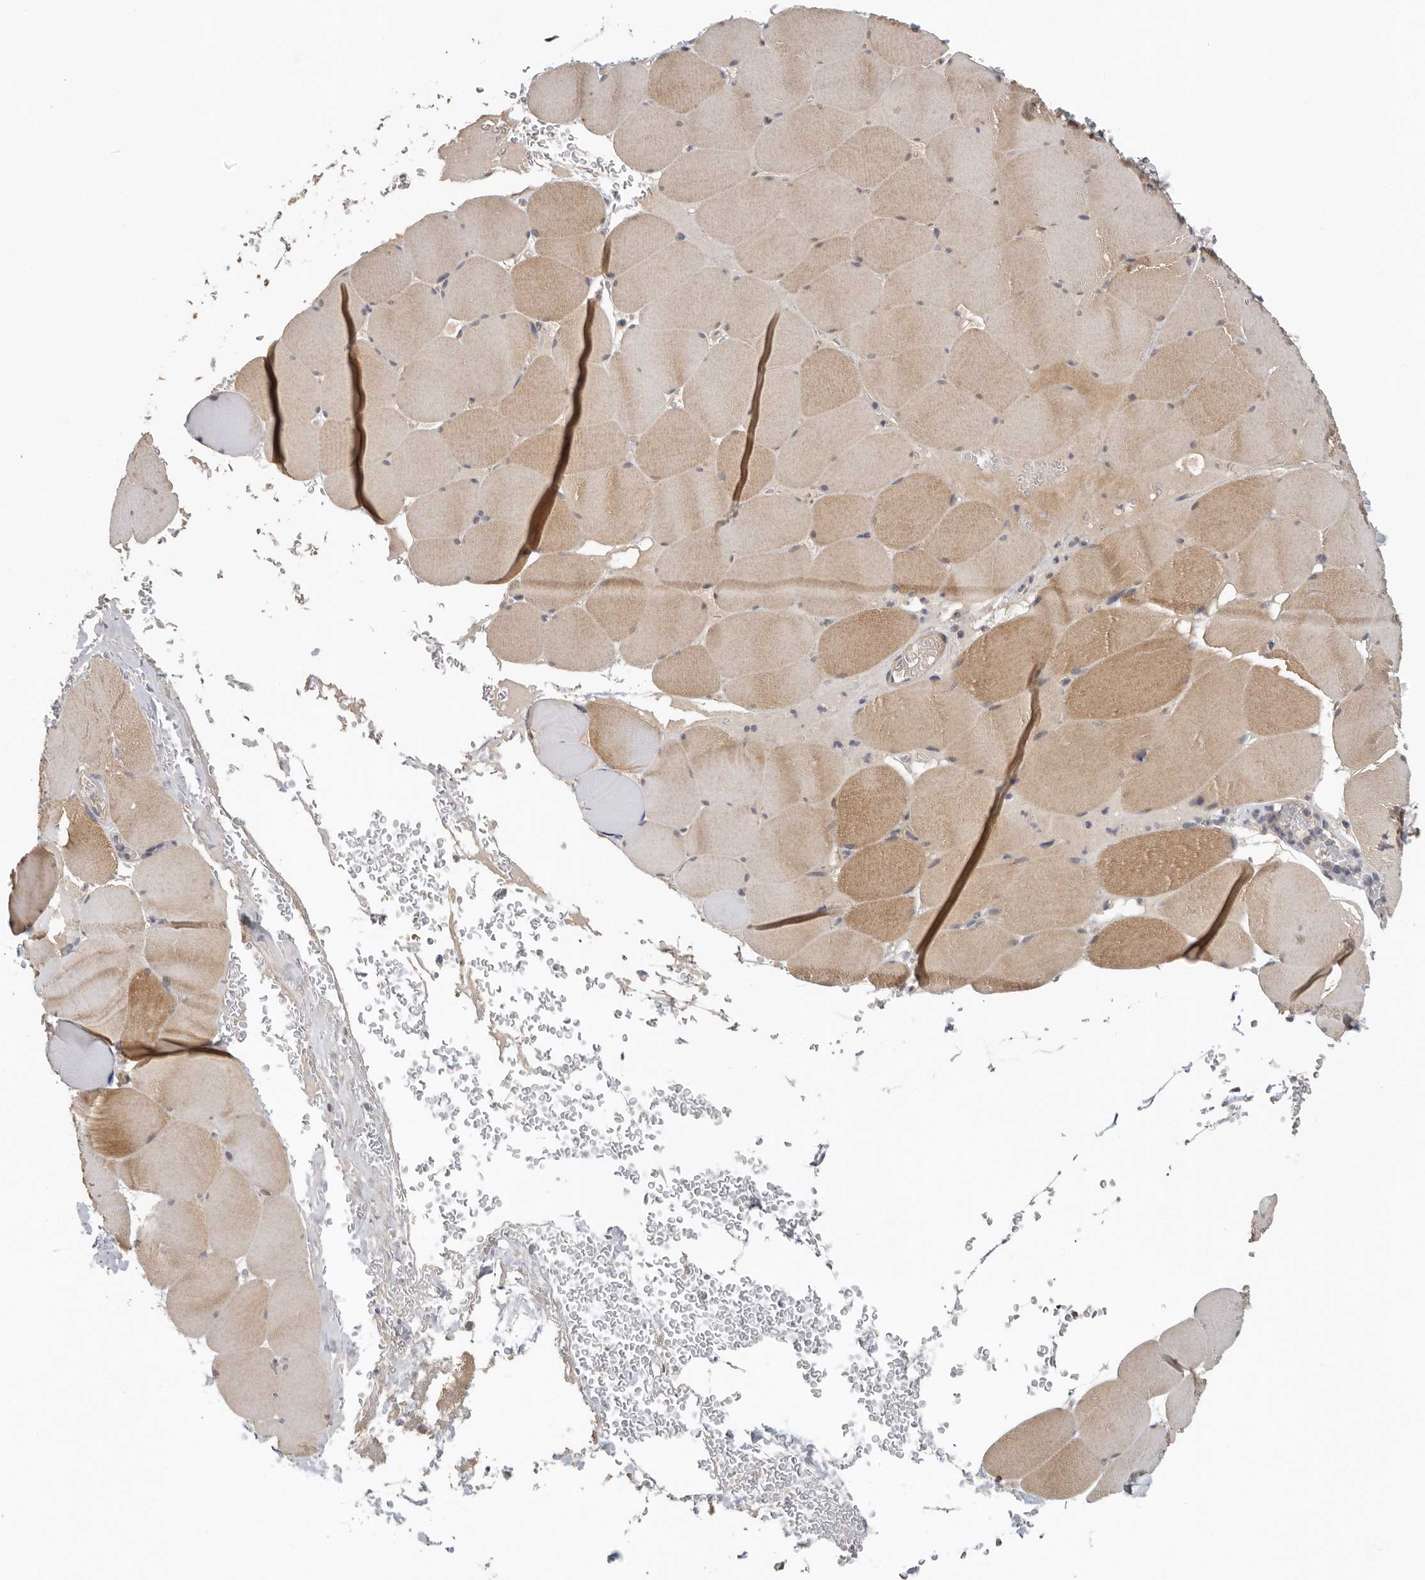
{"staining": {"intensity": "moderate", "quantity": ">75%", "location": "cytoplasmic/membranous"}, "tissue": "skeletal muscle", "cell_type": "Myocytes", "image_type": "normal", "snomed": [{"axis": "morphology", "description": "Normal tissue, NOS"}, {"axis": "topography", "description": "Skeletal muscle"}], "caption": "High-power microscopy captured an IHC photomicrograph of benign skeletal muscle, revealing moderate cytoplasmic/membranous positivity in approximately >75% of myocytes. (DAB = brown stain, brightfield microscopy at high magnification).", "gene": "HENMT1", "patient": {"sex": "male", "age": 62}}